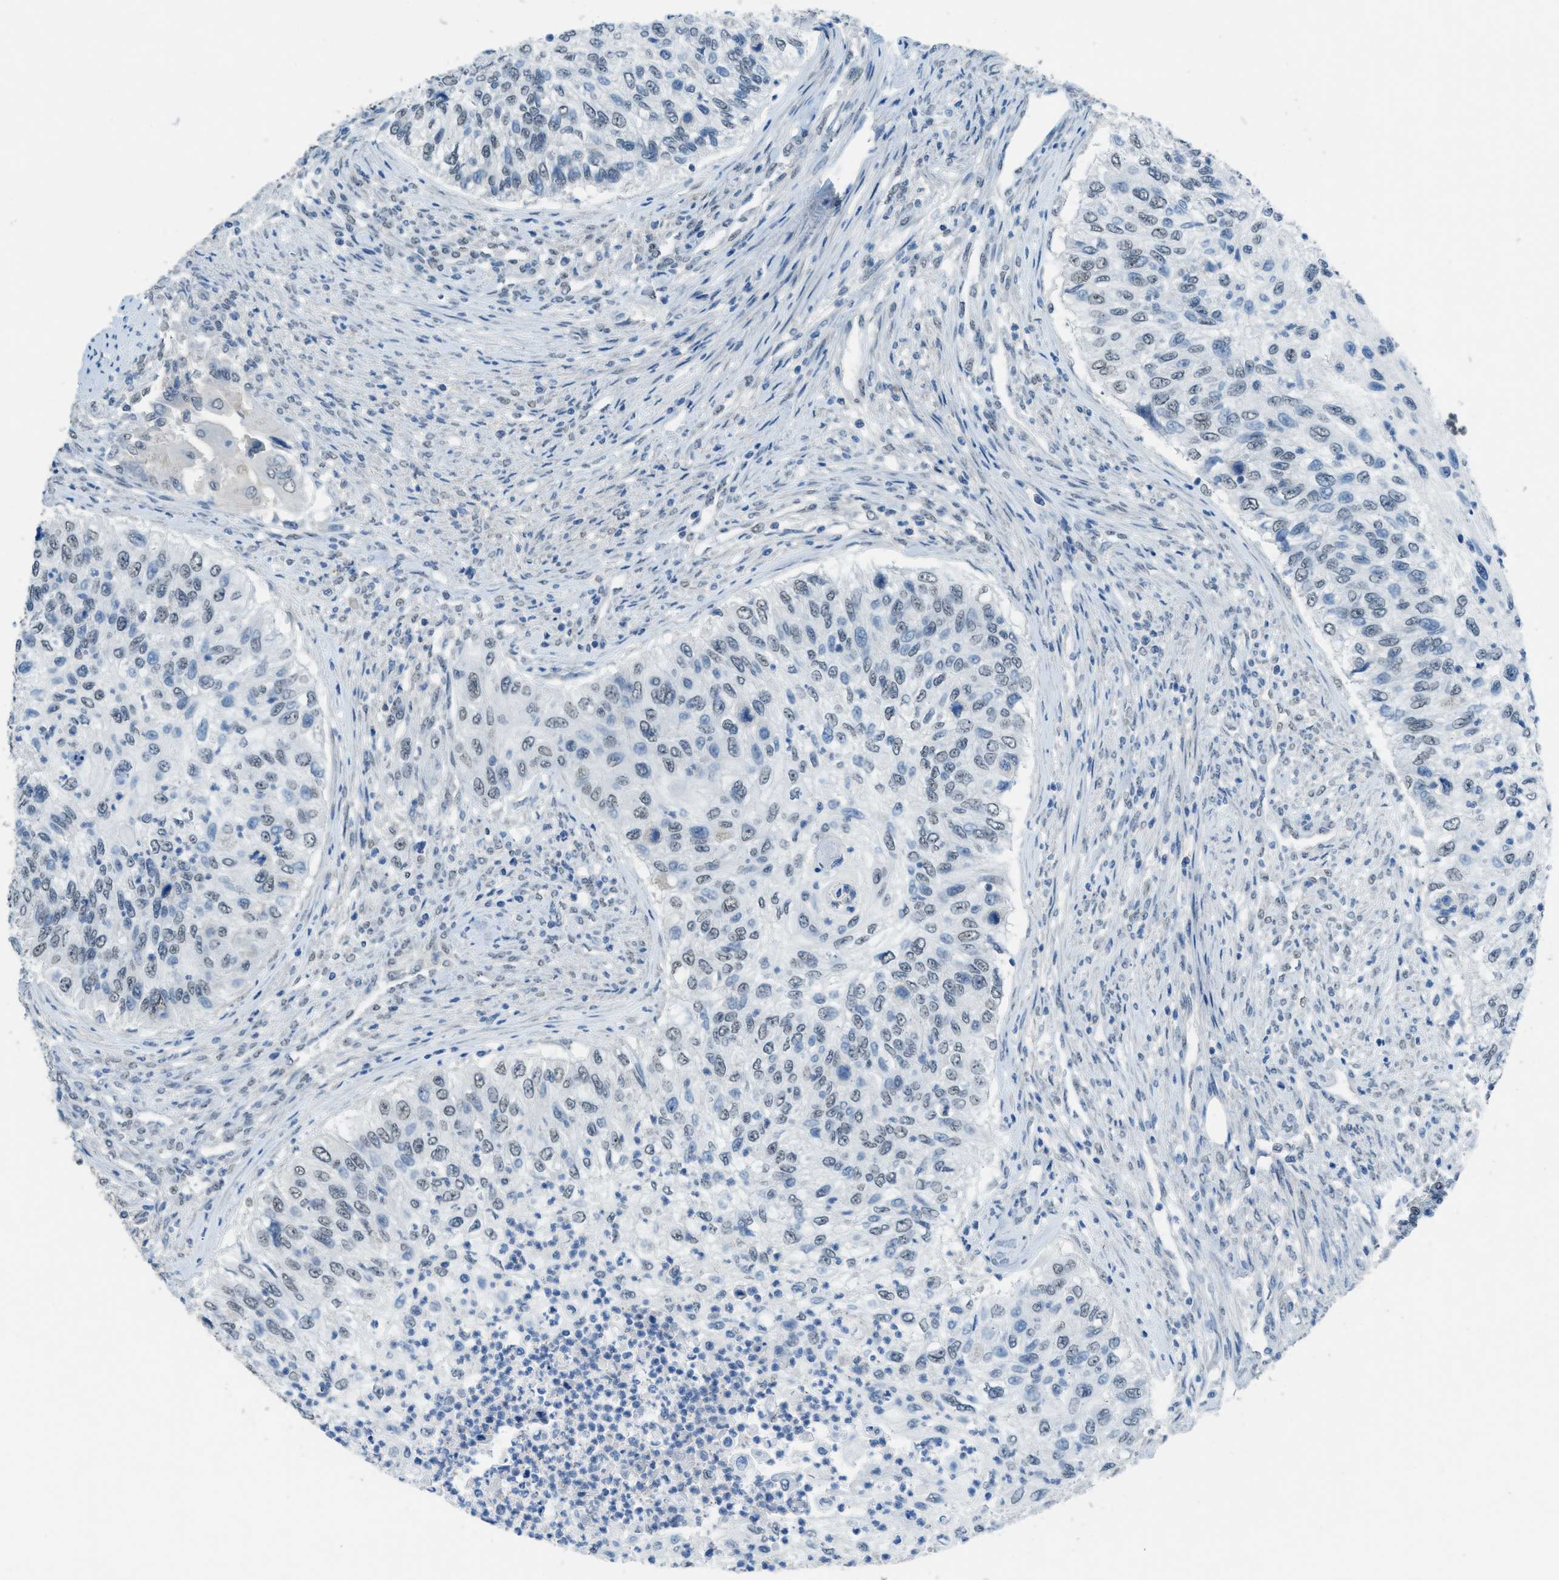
{"staining": {"intensity": "weak", "quantity": "25%-75%", "location": "nuclear"}, "tissue": "urothelial cancer", "cell_type": "Tumor cells", "image_type": "cancer", "snomed": [{"axis": "morphology", "description": "Urothelial carcinoma, High grade"}, {"axis": "topography", "description": "Urinary bladder"}], "caption": "Tumor cells exhibit weak nuclear expression in approximately 25%-75% of cells in urothelial cancer.", "gene": "TTC13", "patient": {"sex": "female", "age": 60}}